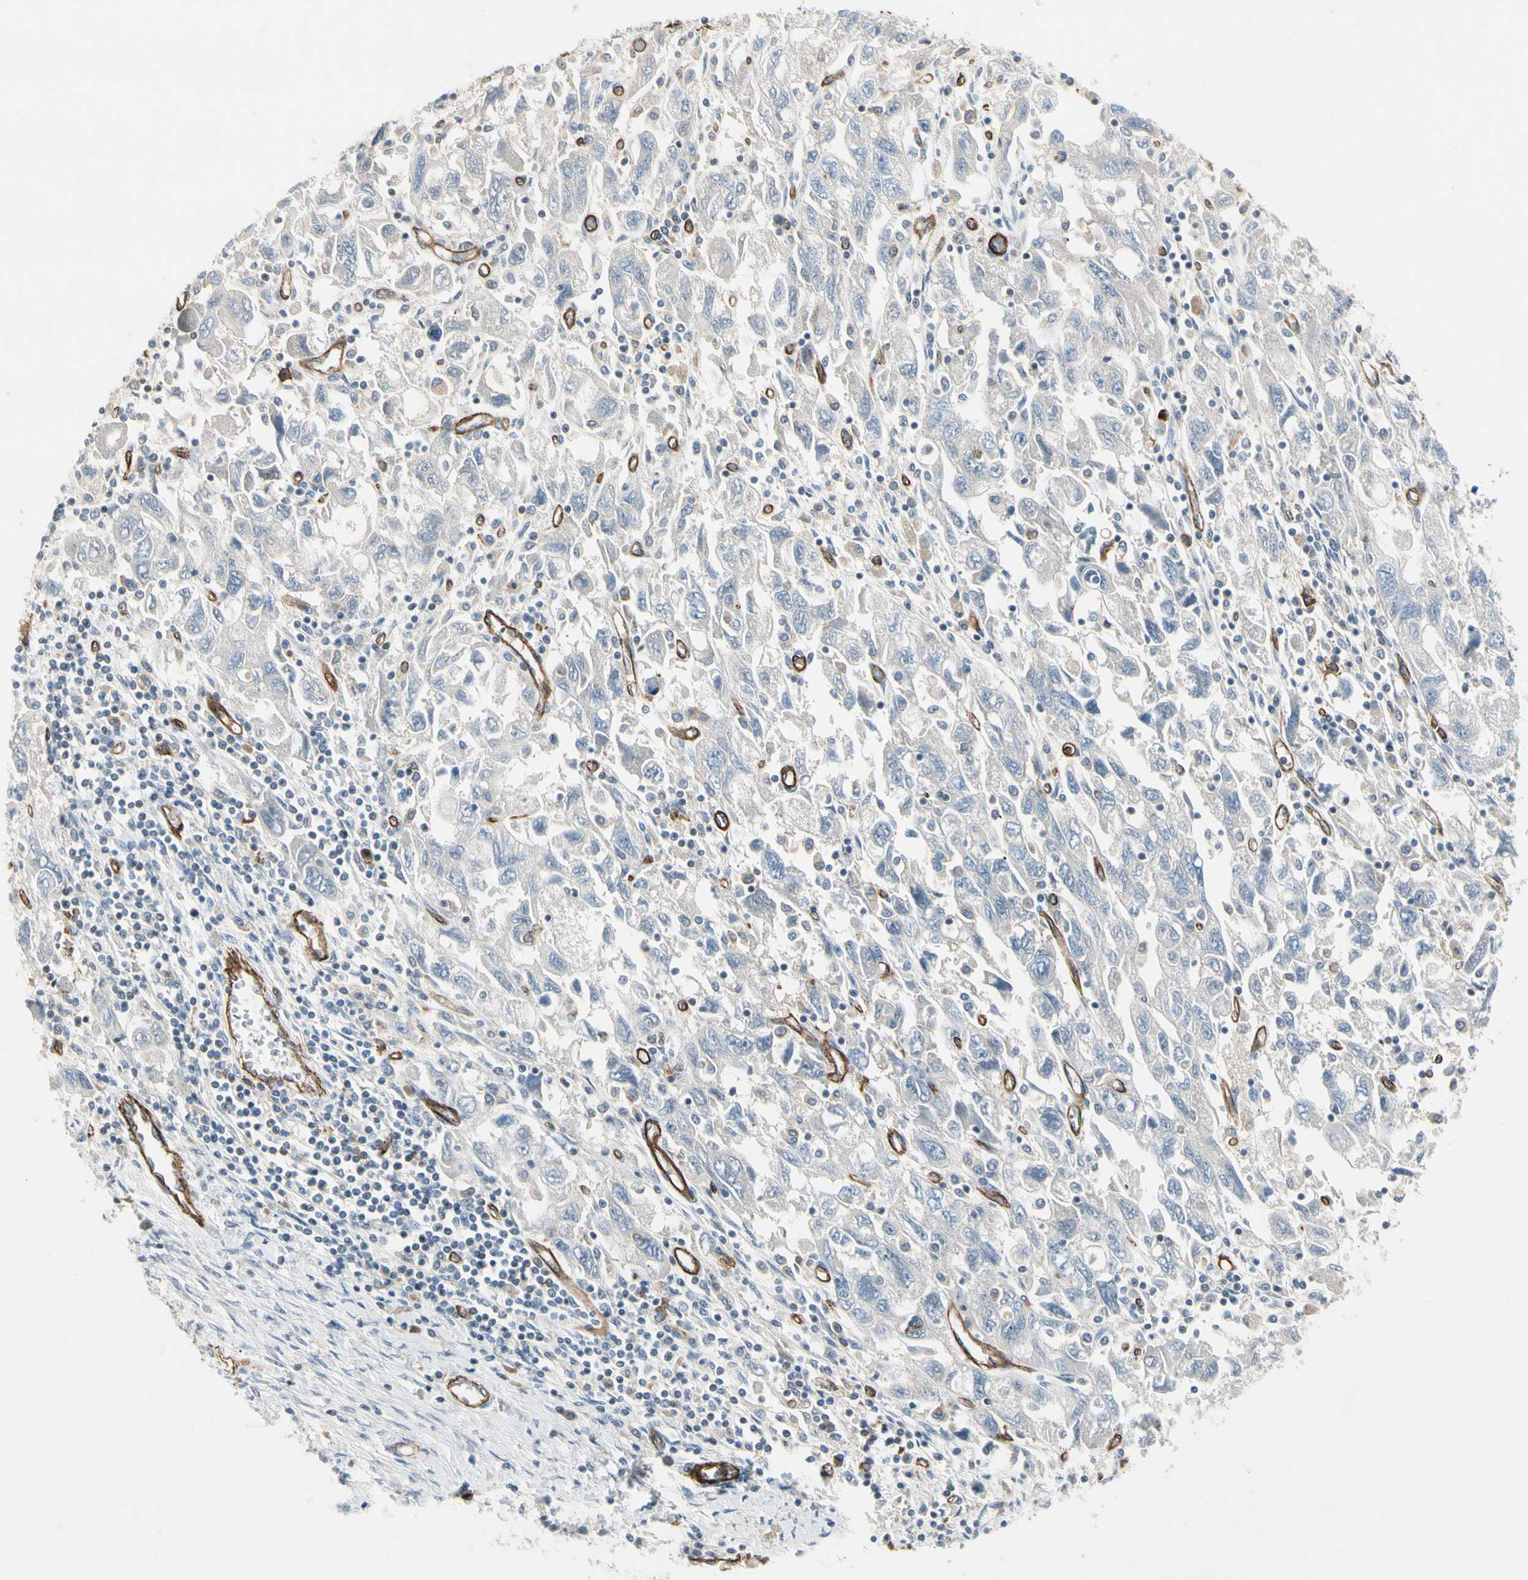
{"staining": {"intensity": "negative", "quantity": "none", "location": "none"}, "tissue": "ovarian cancer", "cell_type": "Tumor cells", "image_type": "cancer", "snomed": [{"axis": "morphology", "description": "Carcinoma, NOS"}, {"axis": "morphology", "description": "Cystadenocarcinoma, serous, NOS"}, {"axis": "topography", "description": "Ovary"}], "caption": "A micrograph of serous cystadenocarcinoma (ovarian) stained for a protein demonstrates no brown staining in tumor cells. (DAB immunohistochemistry with hematoxylin counter stain).", "gene": "CD93", "patient": {"sex": "female", "age": 69}}